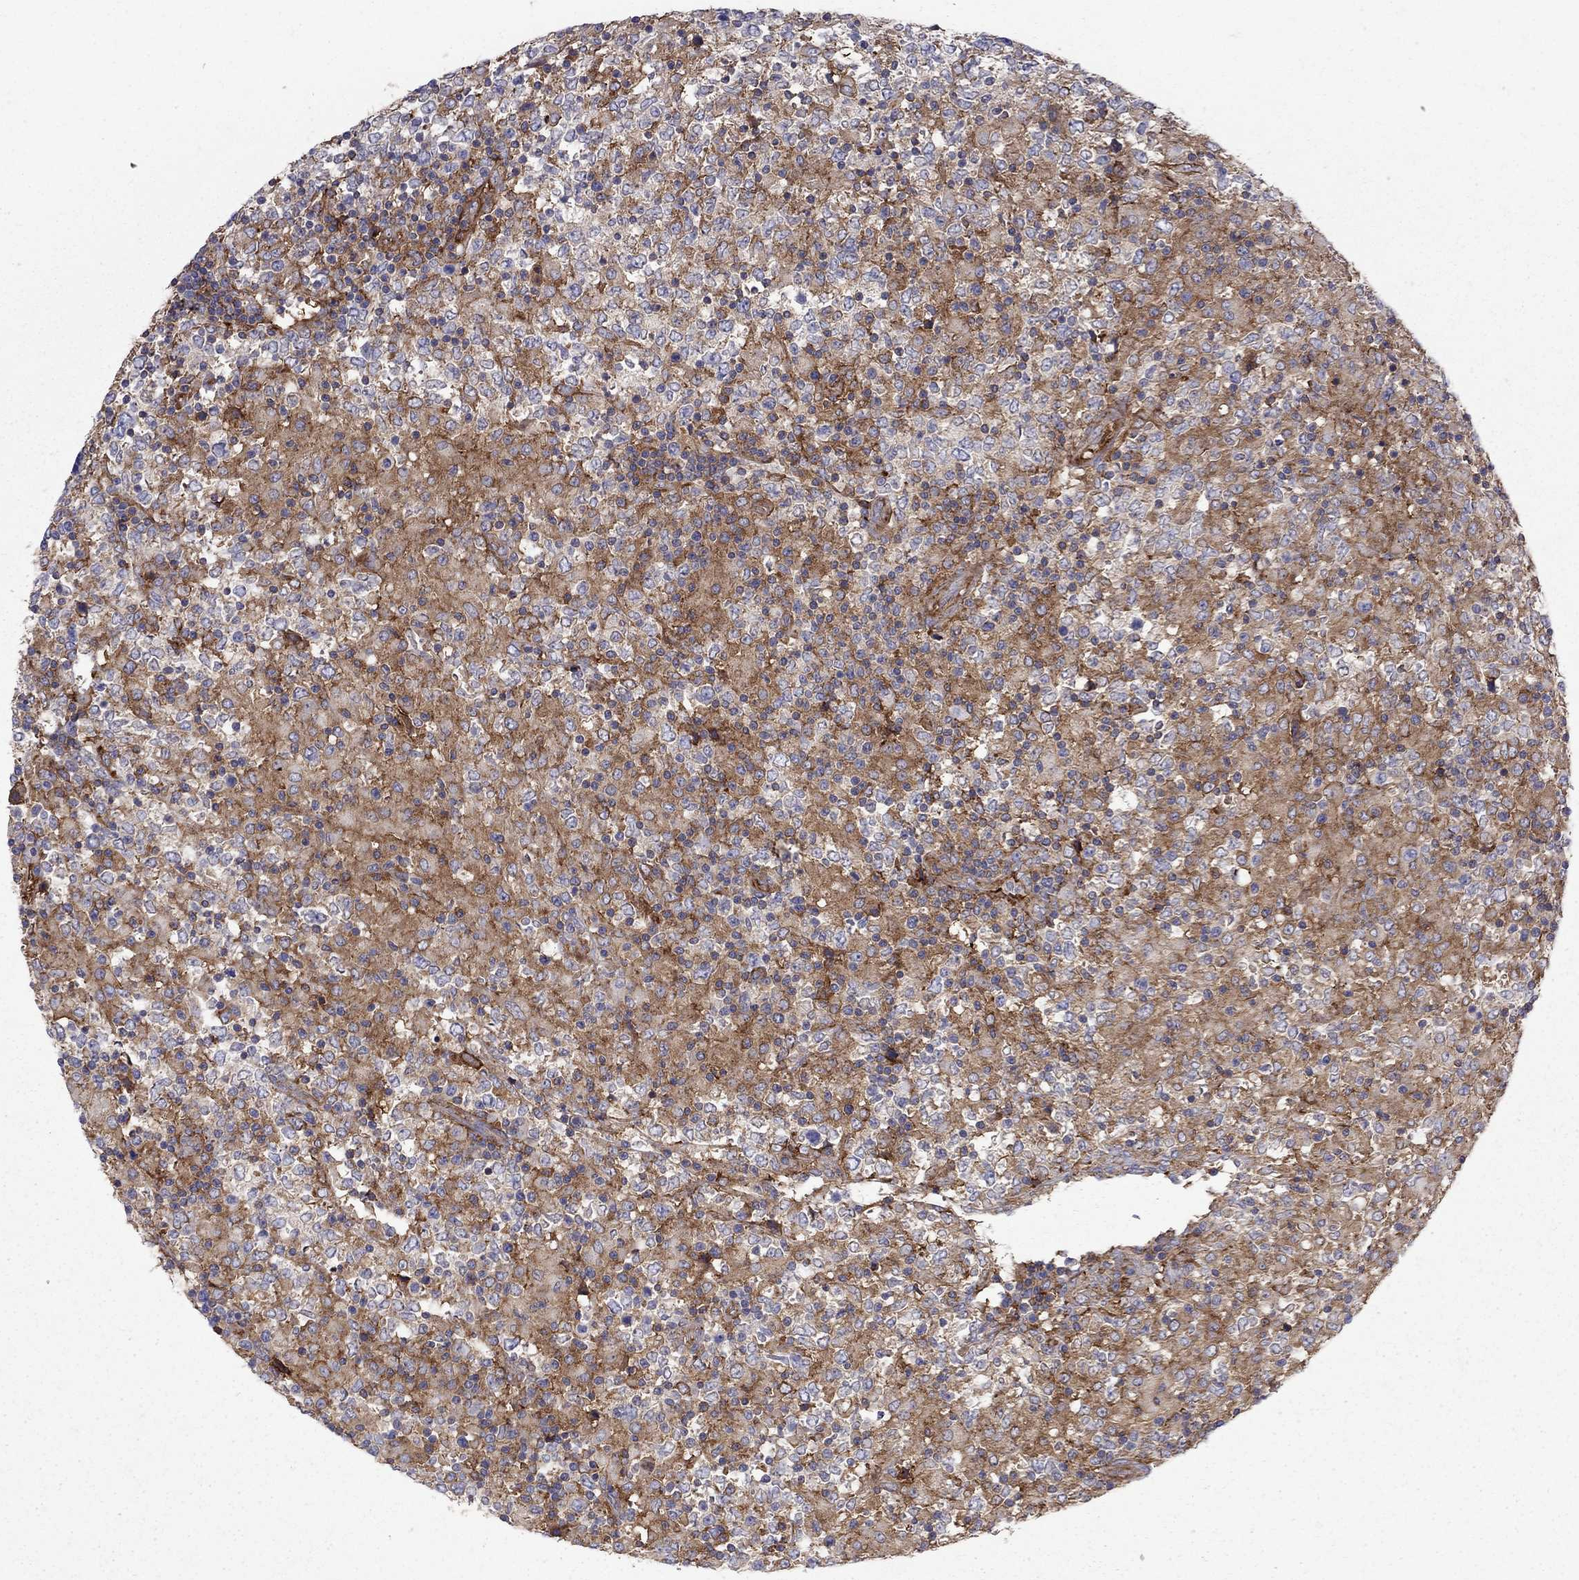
{"staining": {"intensity": "strong", "quantity": "25%-75%", "location": "cytoplasmic/membranous"}, "tissue": "lymphoma", "cell_type": "Tumor cells", "image_type": "cancer", "snomed": [{"axis": "morphology", "description": "Malignant lymphoma, non-Hodgkin's type, High grade"}, {"axis": "topography", "description": "Lymph node"}], "caption": "This is an image of immunohistochemistry (IHC) staining of lymphoma, which shows strong positivity in the cytoplasmic/membranous of tumor cells.", "gene": "EIF4E3", "patient": {"sex": "female", "age": 84}}